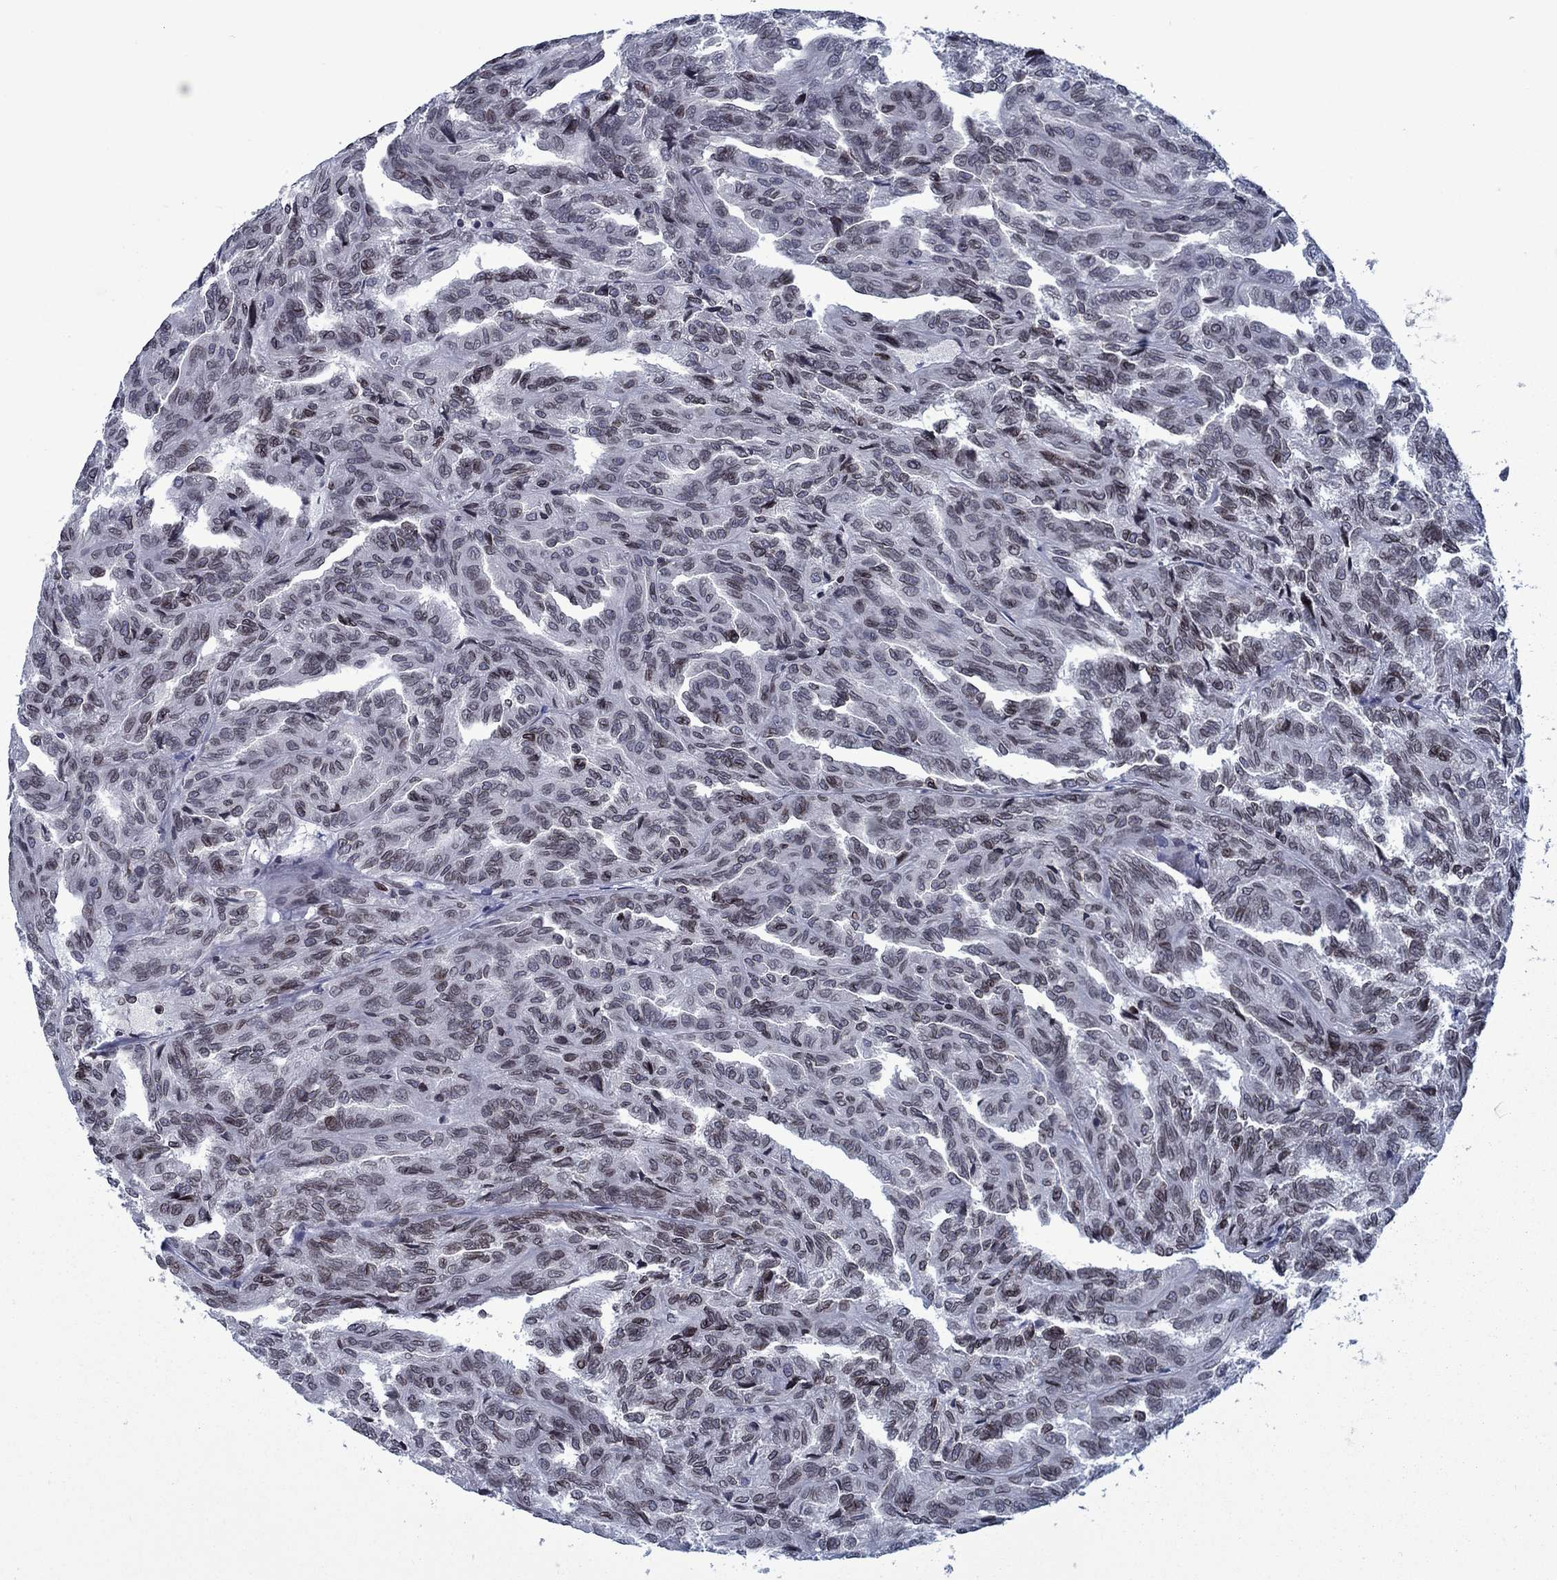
{"staining": {"intensity": "moderate", "quantity": "<25%", "location": "nuclear"}, "tissue": "renal cancer", "cell_type": "Tumor cells", "image_type": "cancer", "snomed": [{"axis": "morphology", "description": "Adenocarcinoma, NOS"}, {"axis": "topography", "description": "Kidney"}], "caption": "Protein staining displays moderate nuclear staining in about <25% of tumor cells in adenocarcinoma (renal).", "gene": "SLA", "patient": {"sex": "male", "age": 79}}